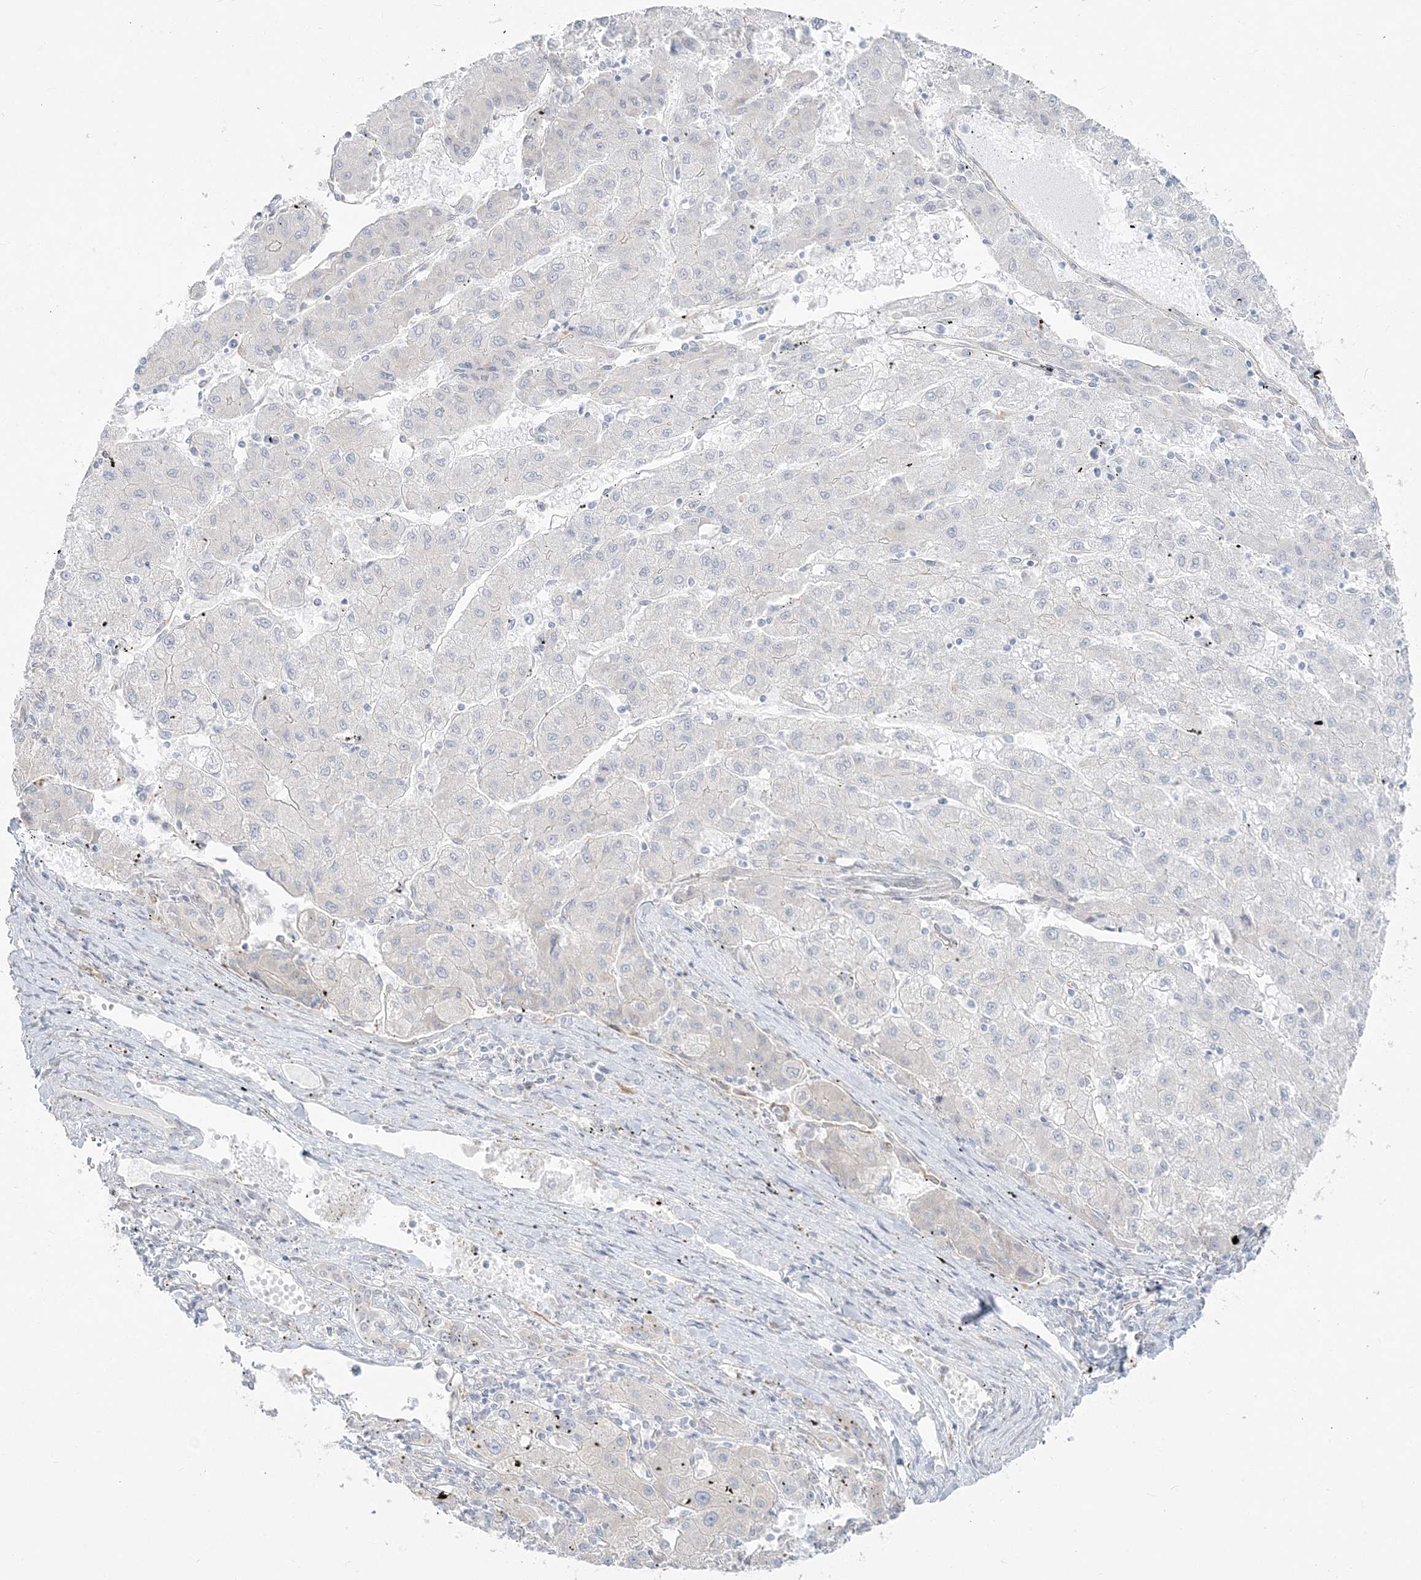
{"staining": {"intensity": "negative", "quantity": "none", "location": "none"}, "tissue": "liver cancer", "cell_type": "Tumor cells", "image_type": "cancer", "snomed": [{"axis": "morphology", "description": "Carcinoma, Hepatocellular, NOS"}, {"axis": "topography", "description": "Liver"}], "caption": "Liver cancer was stained to show a protein in brown. There is no significant positivity in tumor cells.", "gene": "ZC3H6", "patient": {"sex": "male", "age": 72}}